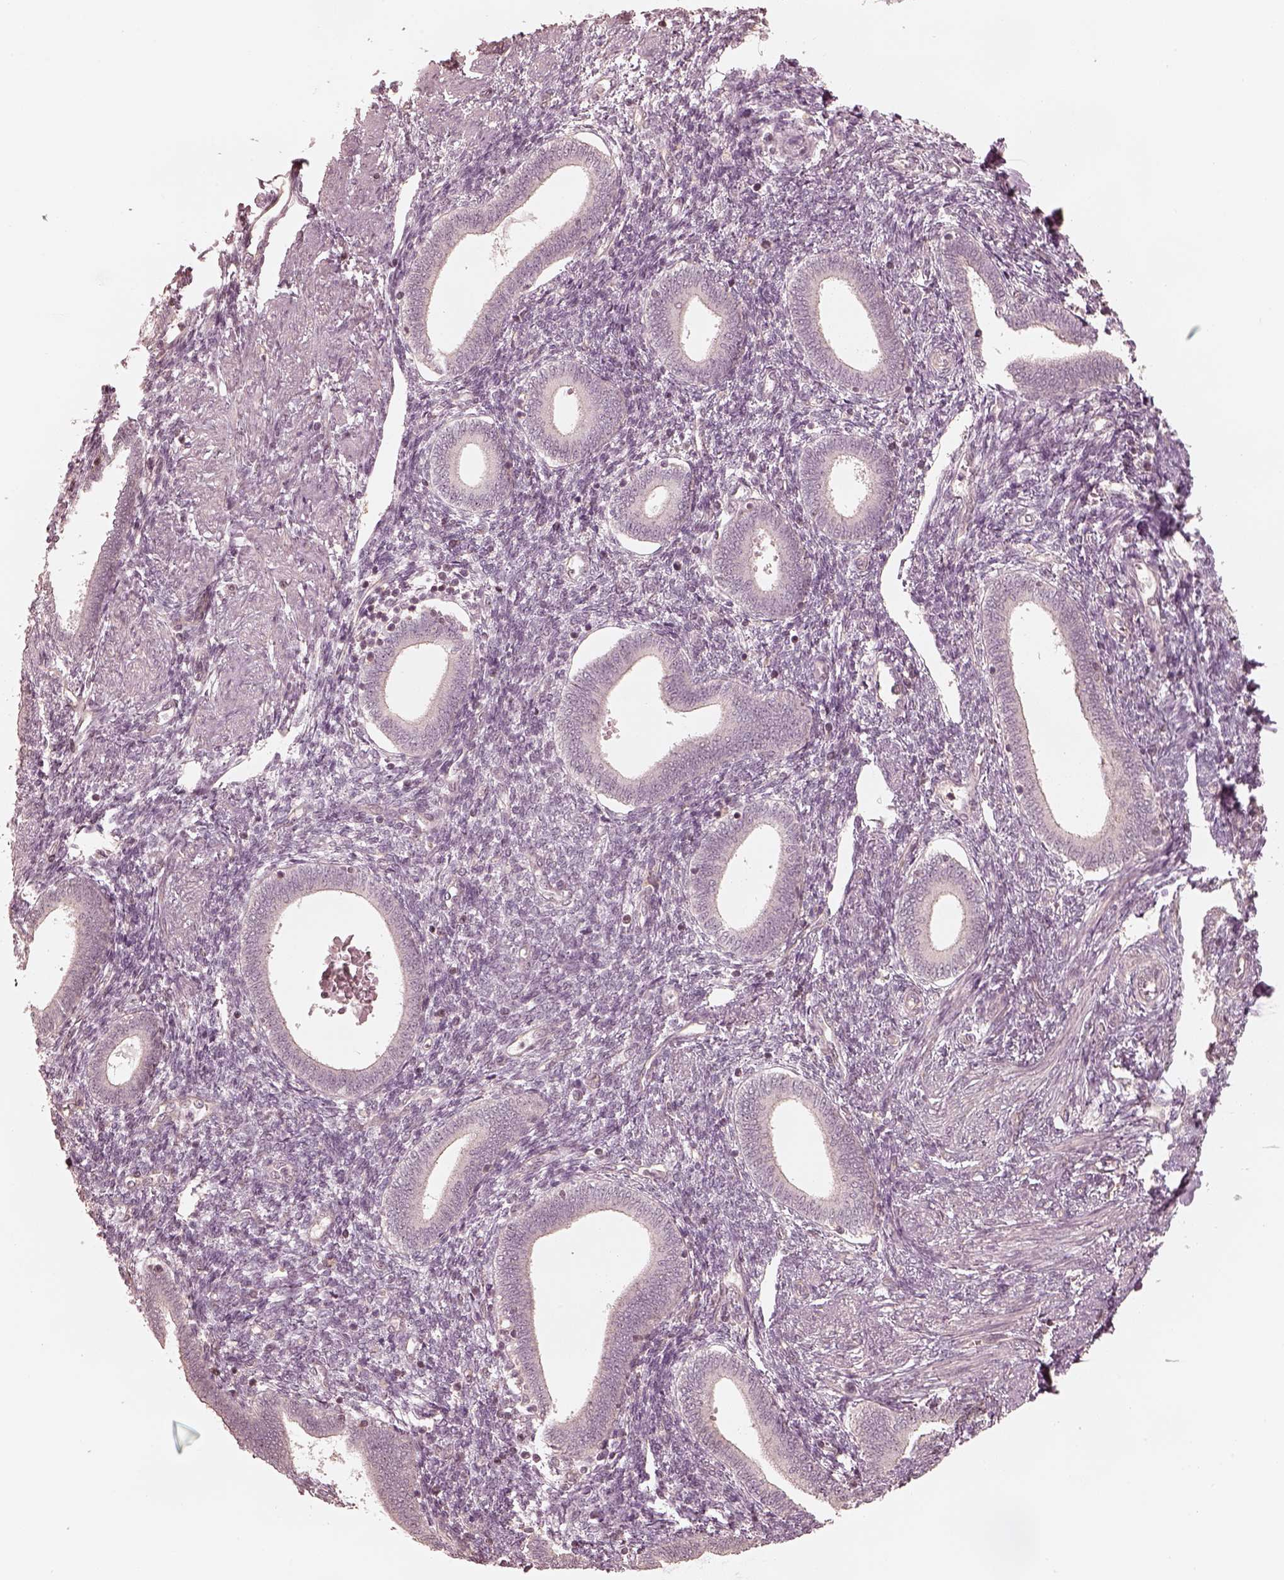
{"staining": {"intensity": "negative", "quantity": "none", "location": "none"}, "tissue": "endometrium", "cell_type": "Cells in endometrial stroma", "image_type": "normal", "snomed": [{"axis": "morphology", "description": "Normal tissue, NOS"}, {"axis": "topography", "description": "Endometrium"}], "caption": "This is a micrograph of immunohistochemistry (IHC) staining of normal endometrium, which shows no positivity in cells in endometrial stroma.", "gene": "KIF5C", "patient": {"sex": "female", "age": 42}}